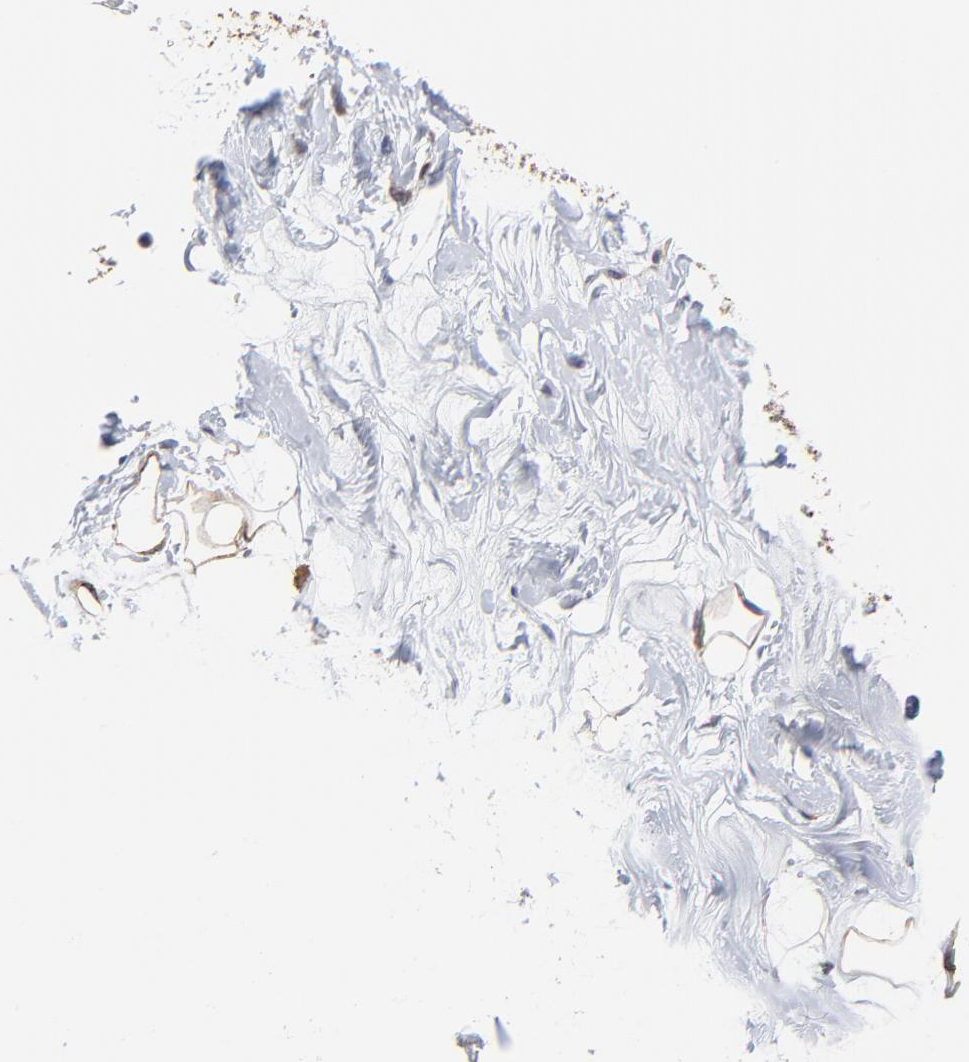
{"staining": {"intensity": "negative", "quantity": "none", "location": "none"}, "tissue": "breast", "cell_type": "Adipocytes", "image_type": "normal", "snomed": [{"axis": "morphology", "description": "Normal tissue, NOS"}, {"axis": "morphology", "description": "Fibrosis, NOS"}, {"axis": "topography", "description": "Breast"}], "caption": "This is an immunohistochemistry (IHC) image of benign human breast. There is no staining in adipocytes.", "gene": "ZNF550", "patient": {"sex": "female", "age": 39}}